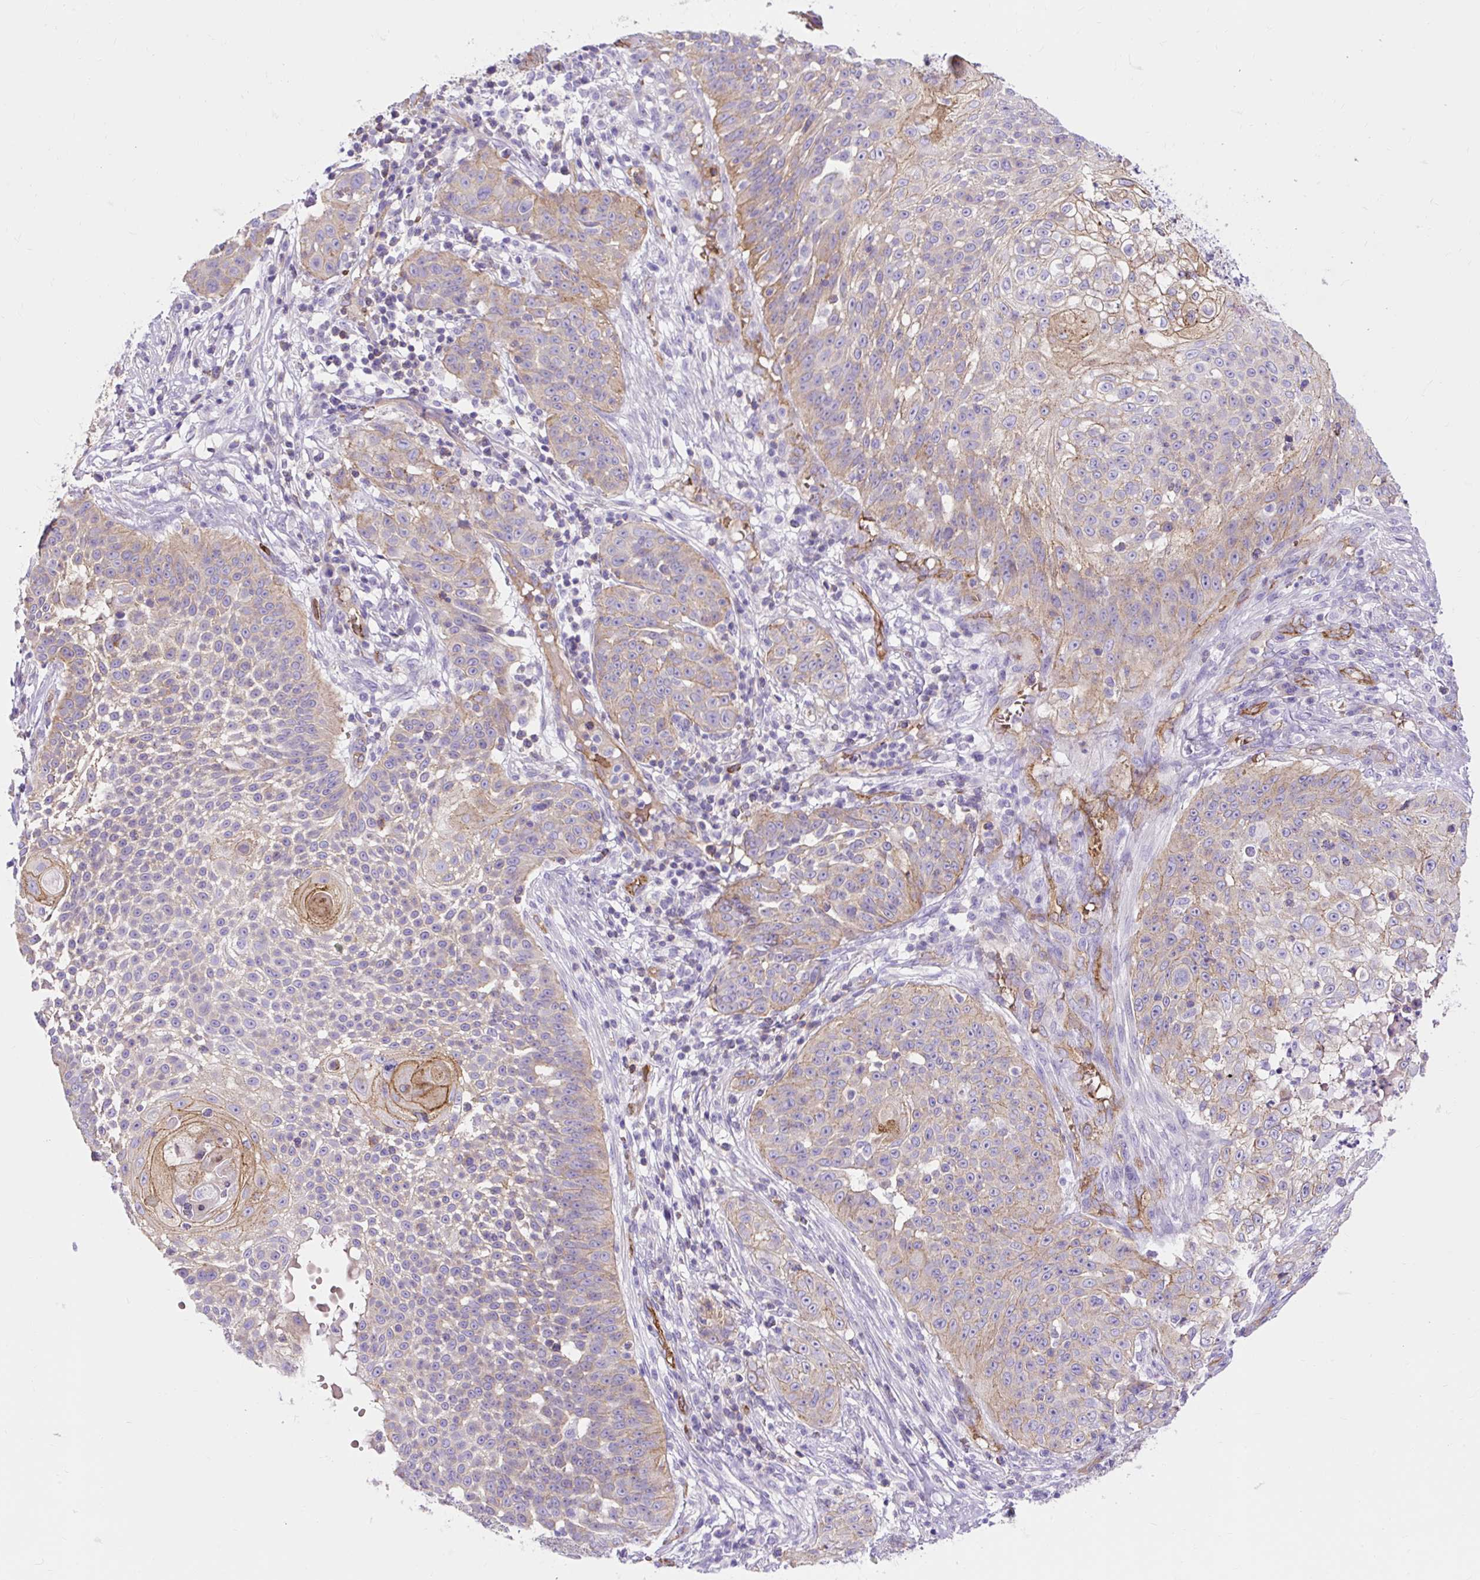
{"staining": {"intensity": "weak", "quantity": "<25%", "location": "cytoplasmic/membranous"}, "tissue": "skin cancer", "cell_type": "Tumor cells", "image_type": "cancer", "snomed": [{"axis": "morphology", "description": "Squamous cell carcinoma, NOS"}, {"axis": "topography", "description": "Skin"}], "caption": "Immunohistochemical staining of skin cancer exhibits no significant expression in tumor cells. The staining was performed using DAB (3,3'-diaminobenzidine) to visualize the protein expression in brown, while the nuclei were stained in blue with hematoxylin (Magnification: 20x).", "gene": "HIP1R", "patient": {"sex": "male", "age": 24}}